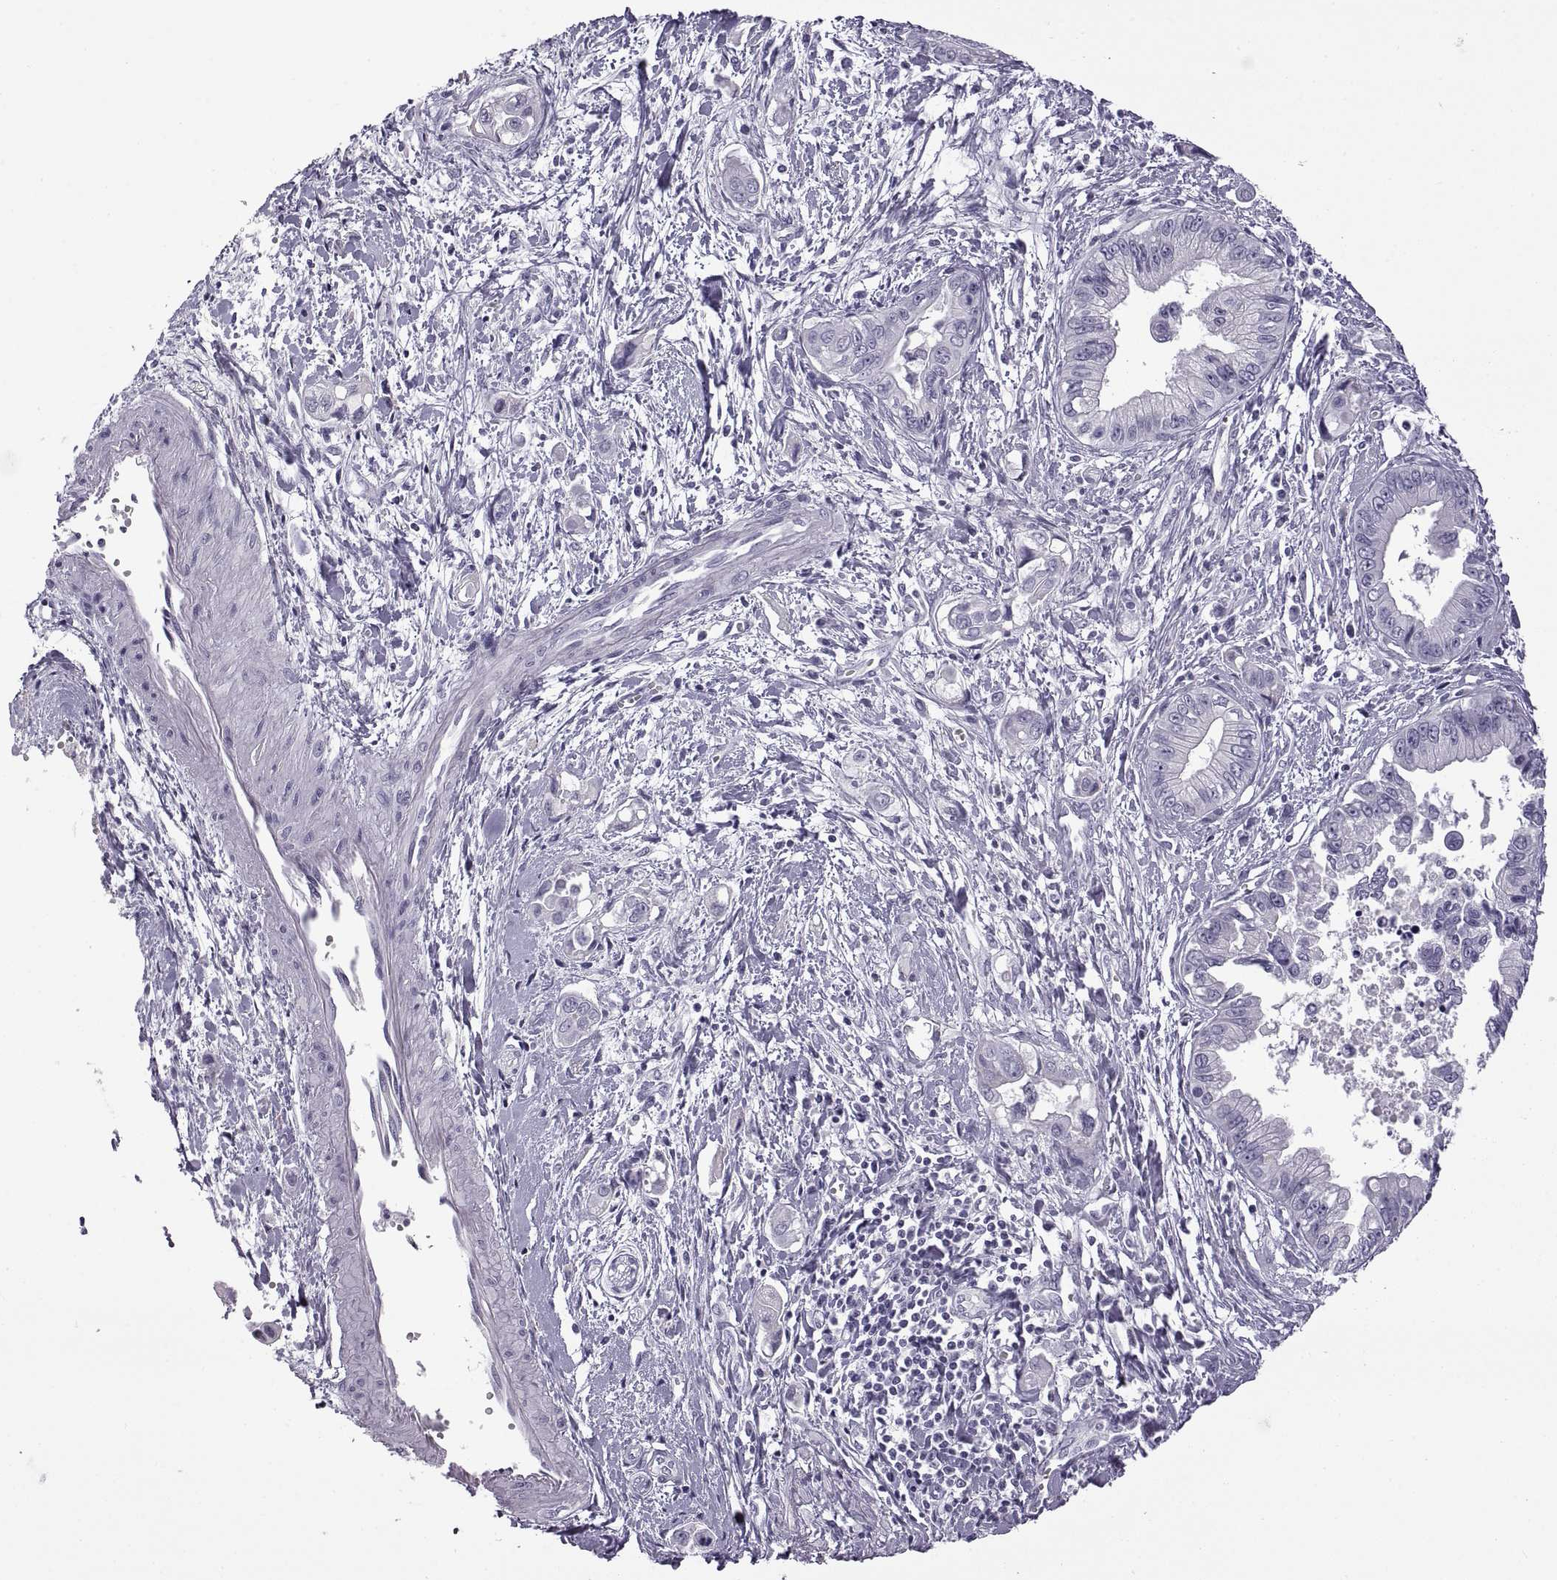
{"staining": {"intensity": "negative", "quantity": "none", "location": "none"}, "tissue": "pancreatic cancer", "cell_type": "Tumor cells", "image_type": "cancer", "snomed": [{"axis": "morphology", "description": "Adenocarcinoma, NOS"}, {"axis": "topography", "description": "Pancreas"}], "caption": "DAB immunohistochemical staining of human adenocarcinoma (pancreatic) displays no significant expression in tumor cells. (Brightfield microscopy of DAB (3,3'-diaminobenzidine) immunohistochemistry at high magnification).", "gene": "RDM1", "patient": {"sex": "male", "age": 60}}